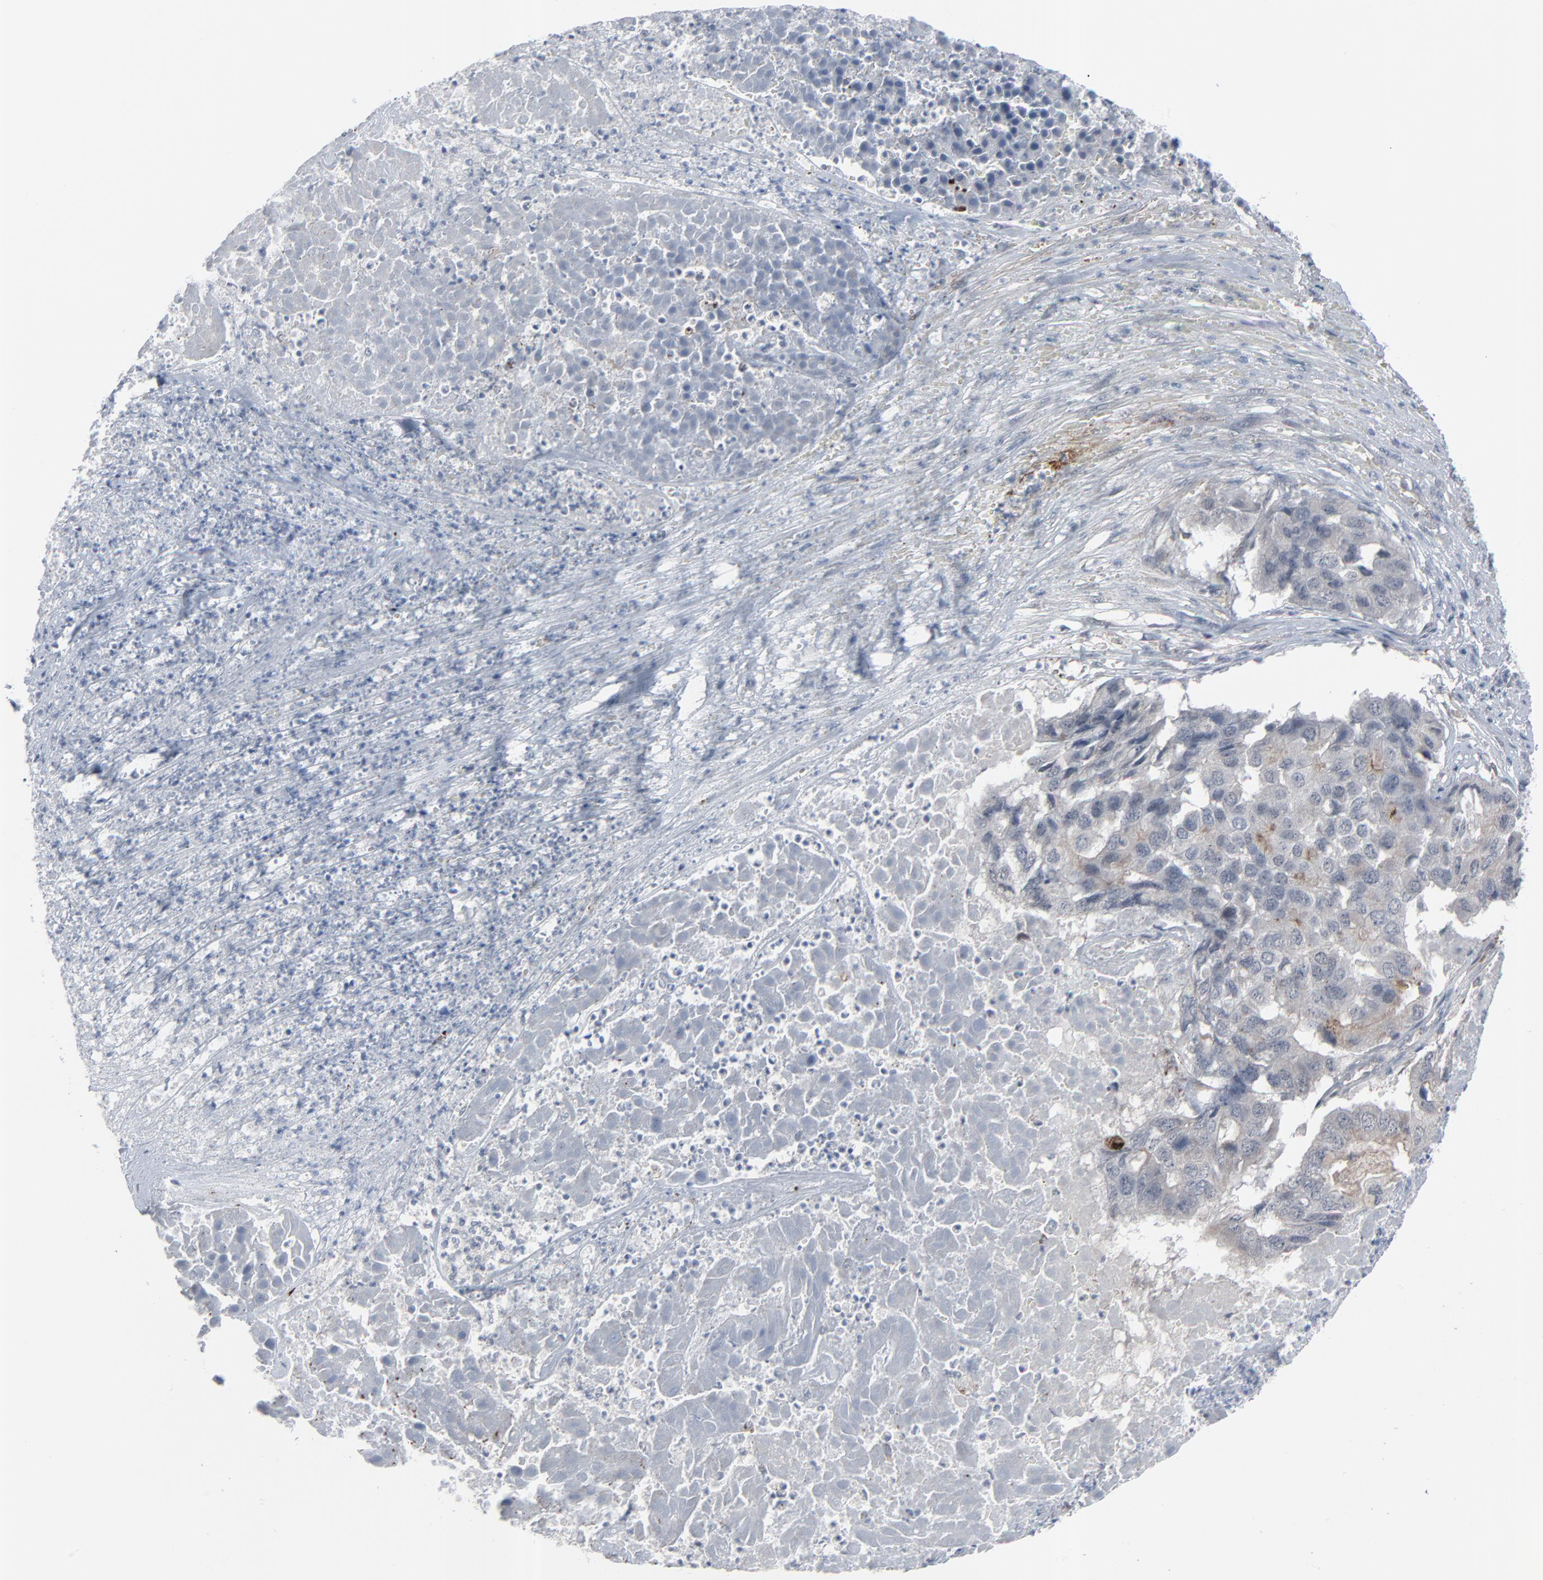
{"staining": {"intensity": "moderate", "quantity": "<25%", "location": "cytoplasmic/membranous"}, "tissue": "pancreatic cancer", "cell_type": "Tumor cells", "image_type": "cancer", "snomed": [{"axis": "morphology", "description": "Adenocarcinoma, NOS"}, {"axis": "topography", "description": "Pancreas"}], "caption": "DAB (3,3'-diaminobenzidine) immunohistochemical staining of pancreatic cancer demonstrates moderate cytoplasmic/membranous protein positivity in about <25% of tumor cells.", "gene": "NEUROD1", "patient": {"sex": "male", "age": 50}}